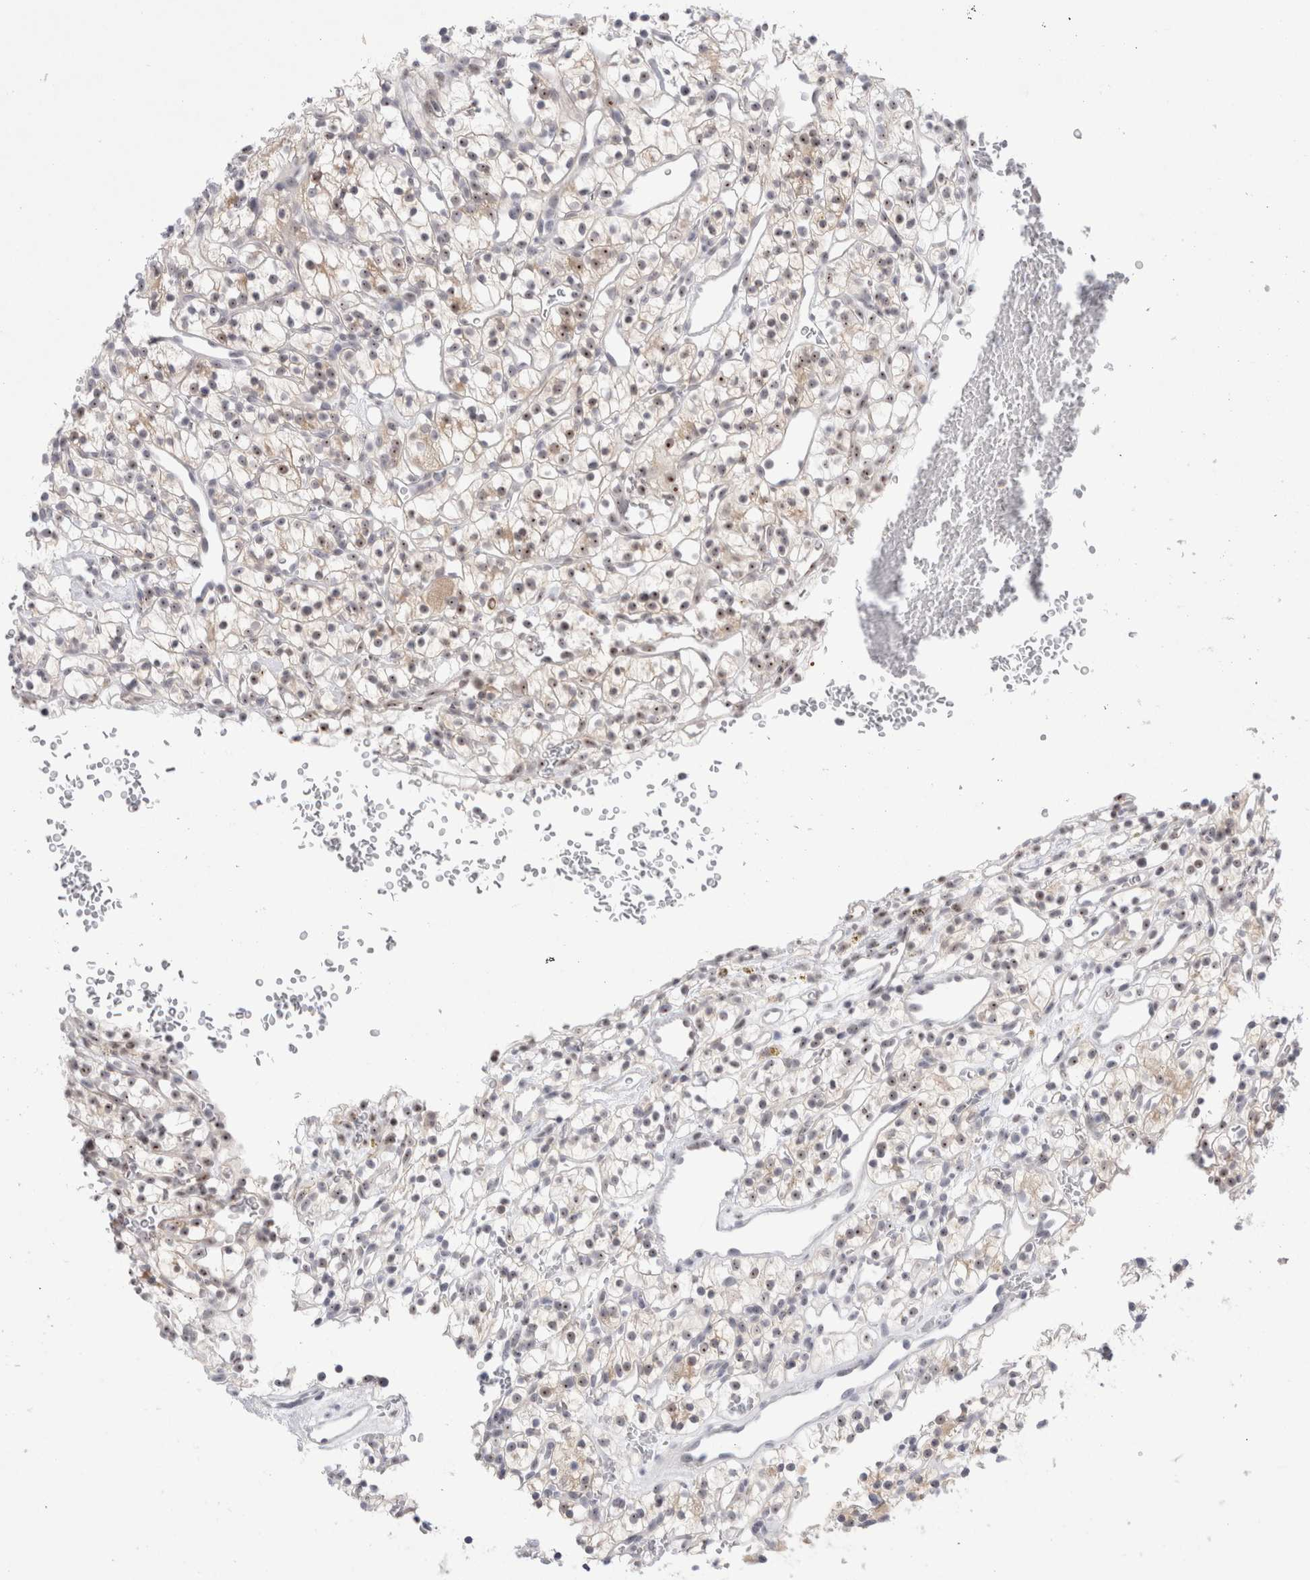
{"staining": {"intensity": "moderate", "quantity": "25%-75%", "location": "nuclear"}, "tissue": "renal cancer", "cell_type": "Tumor cells", "image_type": "cancer", "snomed": [{"axis": "morphology", "description": "Adenocarcinoma, NOS"}, {"axis": "topography", "description": "Kidney"}], "caption": "There is medium levels of moderate nuclear positivity in tumor cells of adenocarcinoma (renal), as demonstrated by immunohistochemical staining (brown color).", "gene": "CERS5", "patient": {"sex": "female", "age": 57}}